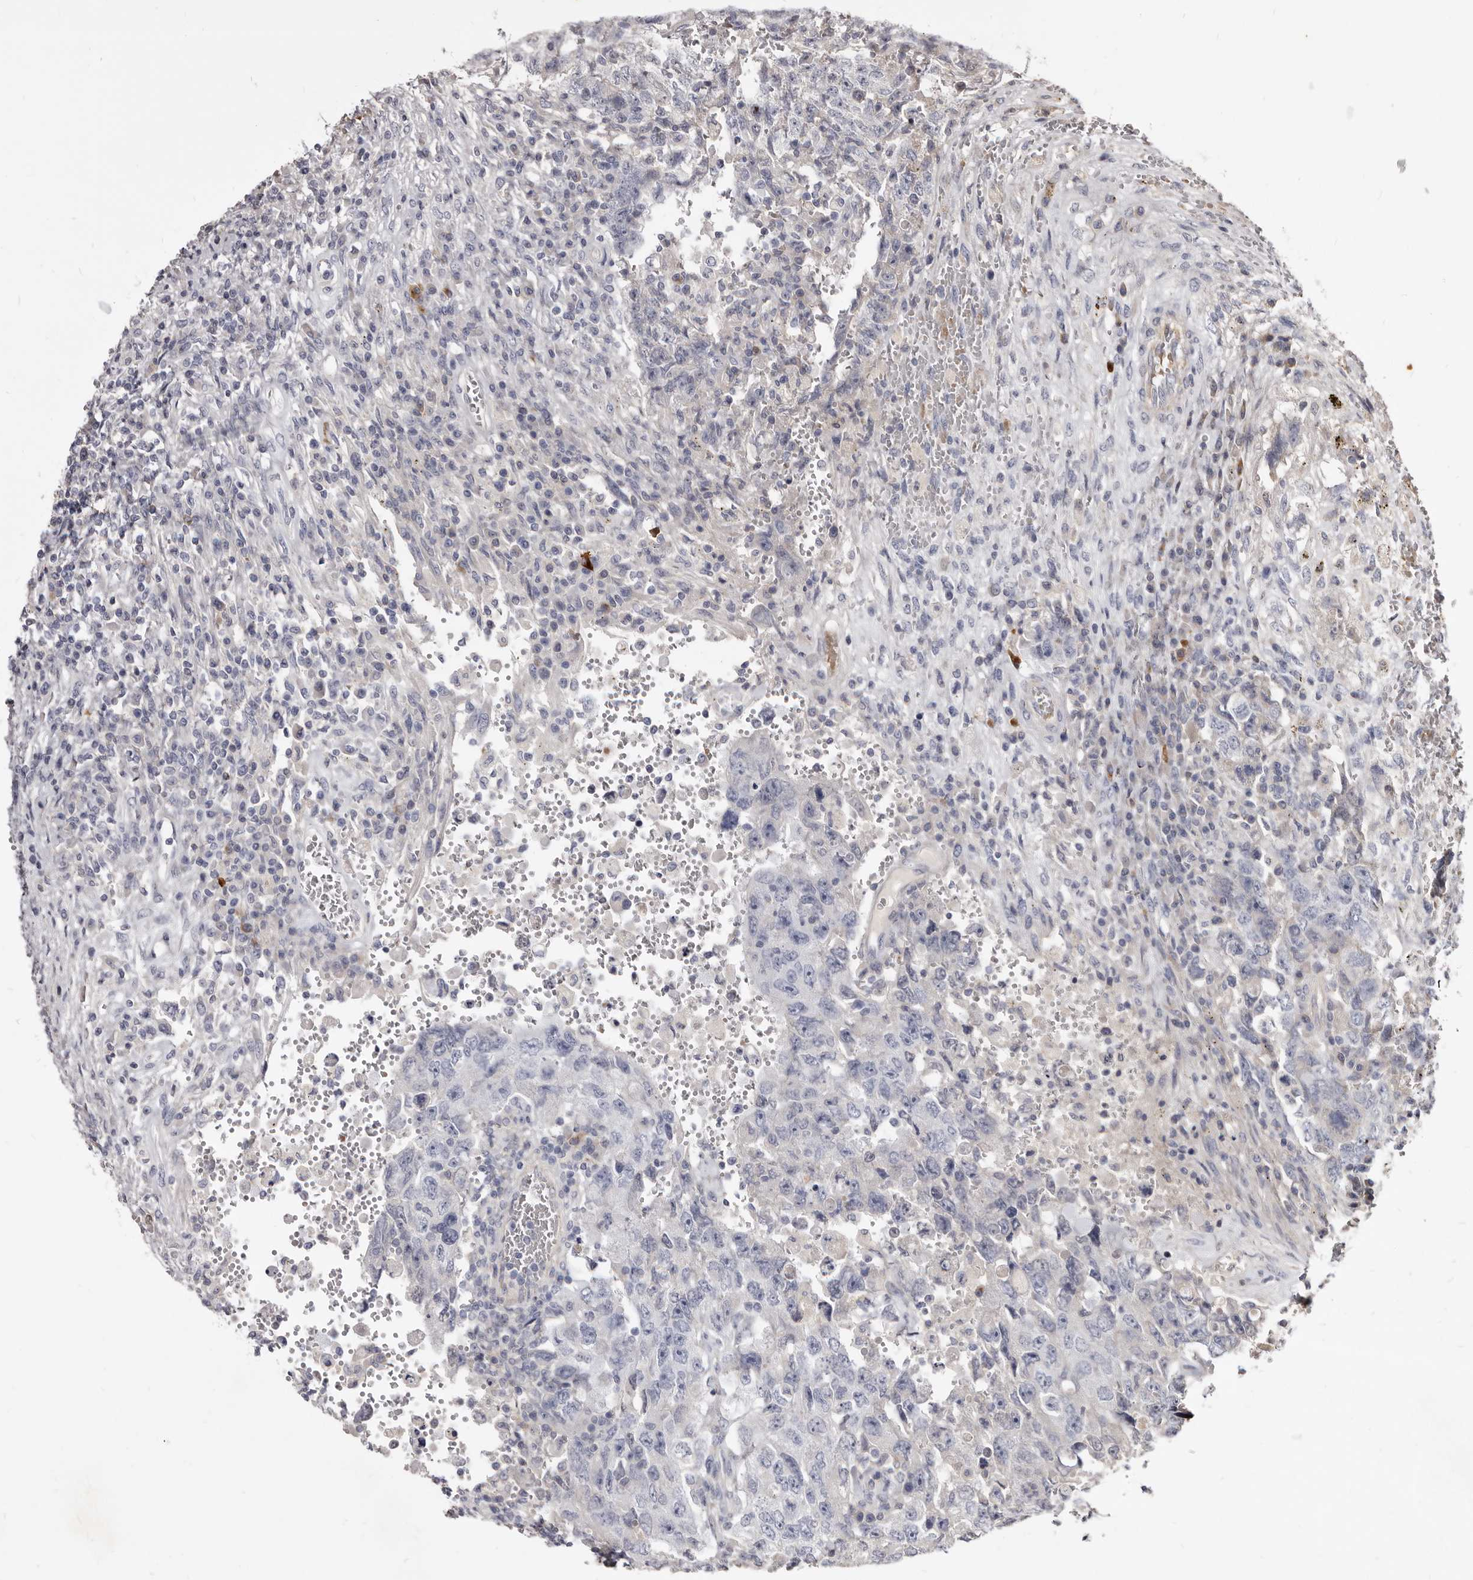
{"staining": {"intensity": "negative", "quantity": "none", "location": "none"}, "tissue": "testis cancer", "cell_type": "Tumor cells", "image_type": "cancer", "snomed": [{"axis": "morphology", "description": "Carcinoma, Embryonal, NOS"}, {"axis": "topography", "description": "Testis"}], "caption": "A histopathology image of testis cancer stained for a protein displays no brown staining in tumor cells.", "gene": "FAS", "patient": {"sex": "male", "age": 26}}